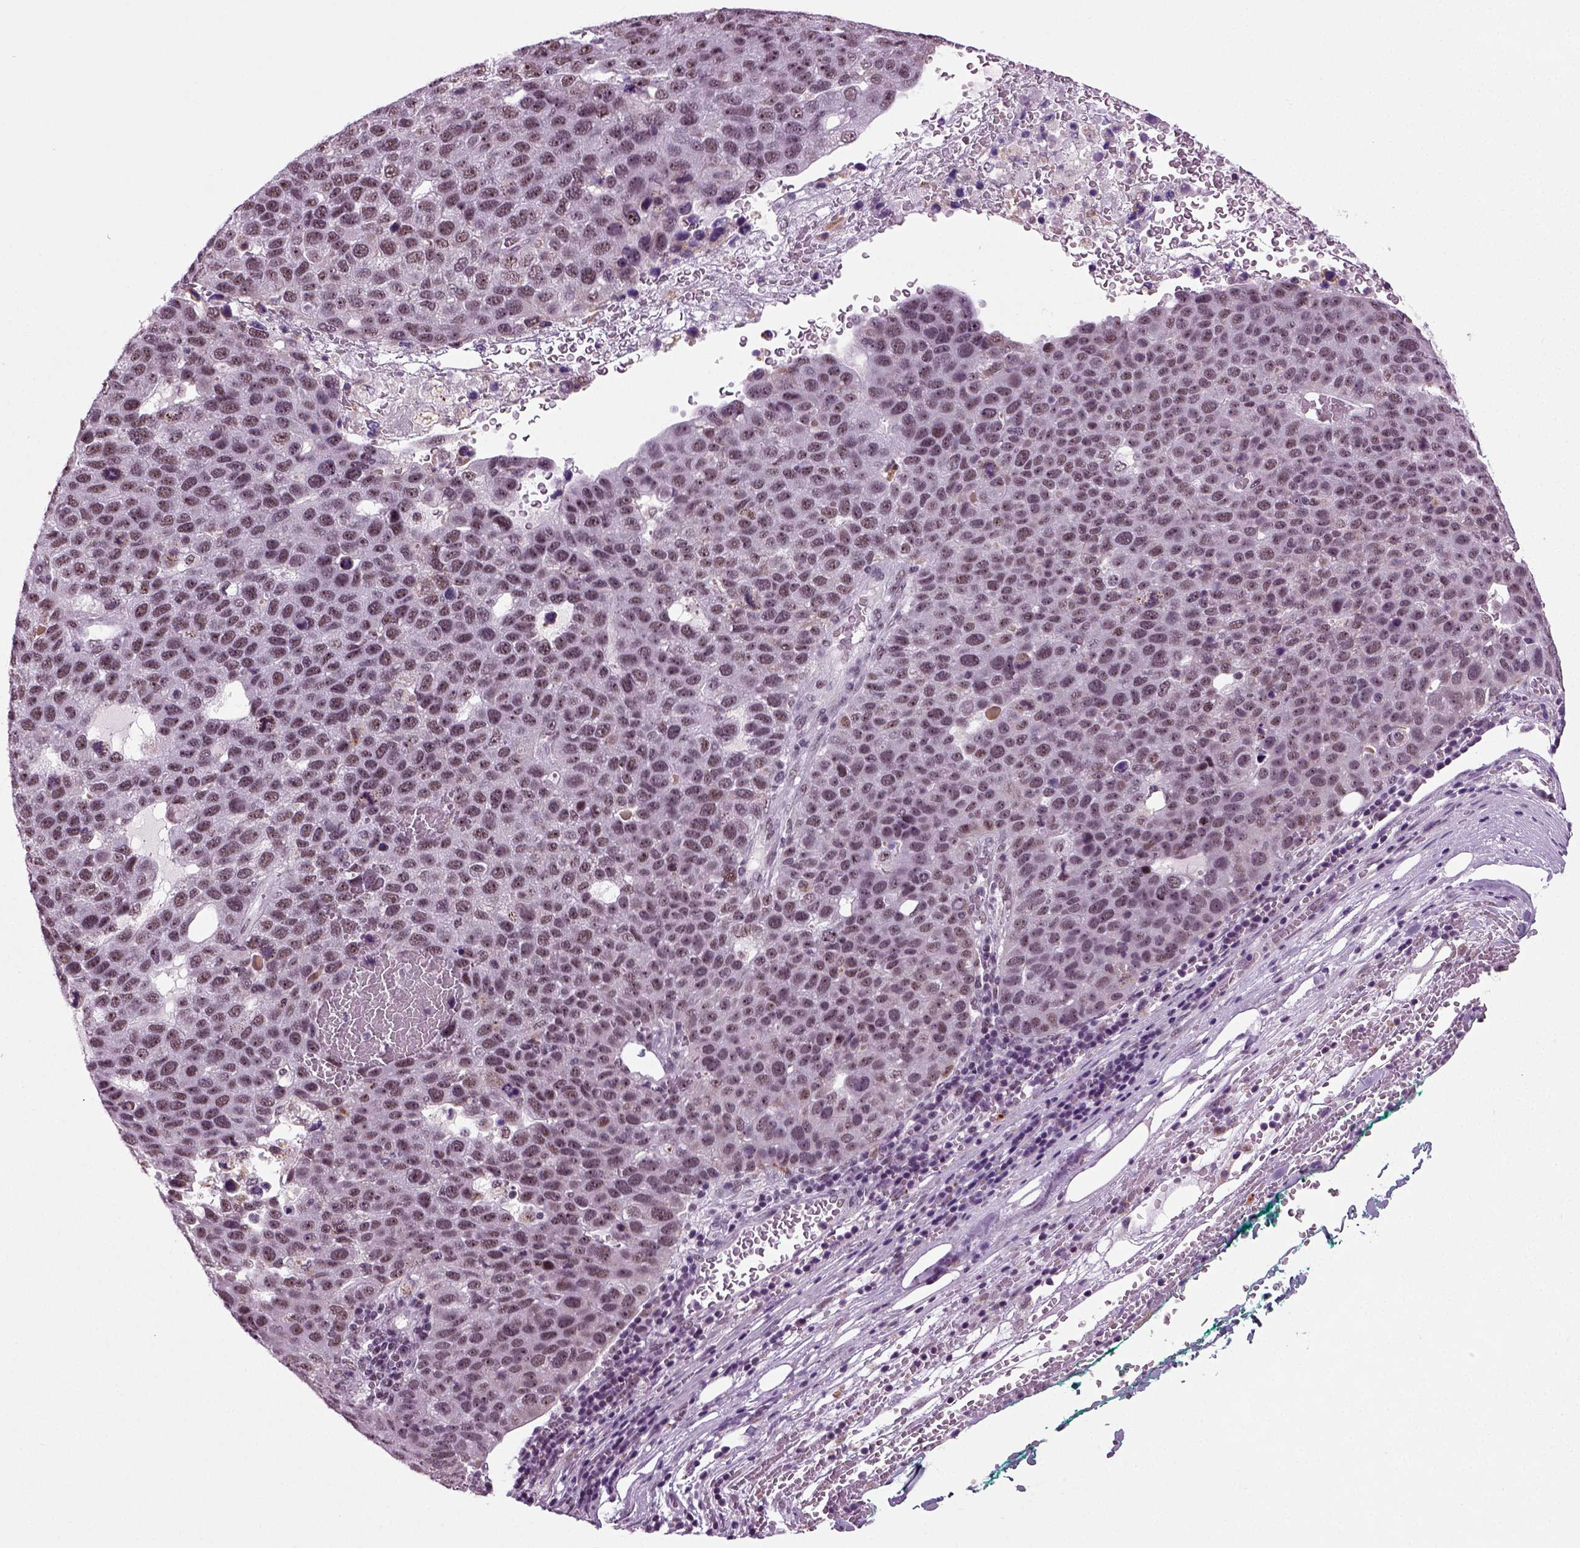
{"staining": {"intensity": "weak", "quantity": "<25%", "location": "nuclear"}, "tissue": "pancreatic cancer", "cell_type": "Tumor cells", "image_type": "cancer", "snomed": [{"axis": "morphology", "description": "Adenocarcinoma, NOS"}, {"axis": "topography", "description": "Pancreas"}], "caption": "Photomicrograph shows no significant protein expression in tumor cells of pancreatic adenocarcinoma. Brightfield microscopy of immunohistochemistry (IHC) stained with DAB (brown) and hematoxylin (blue), captured at high magnification.", "gene": "RCOR3", "patient": {"sex": "female", "age": 61}}